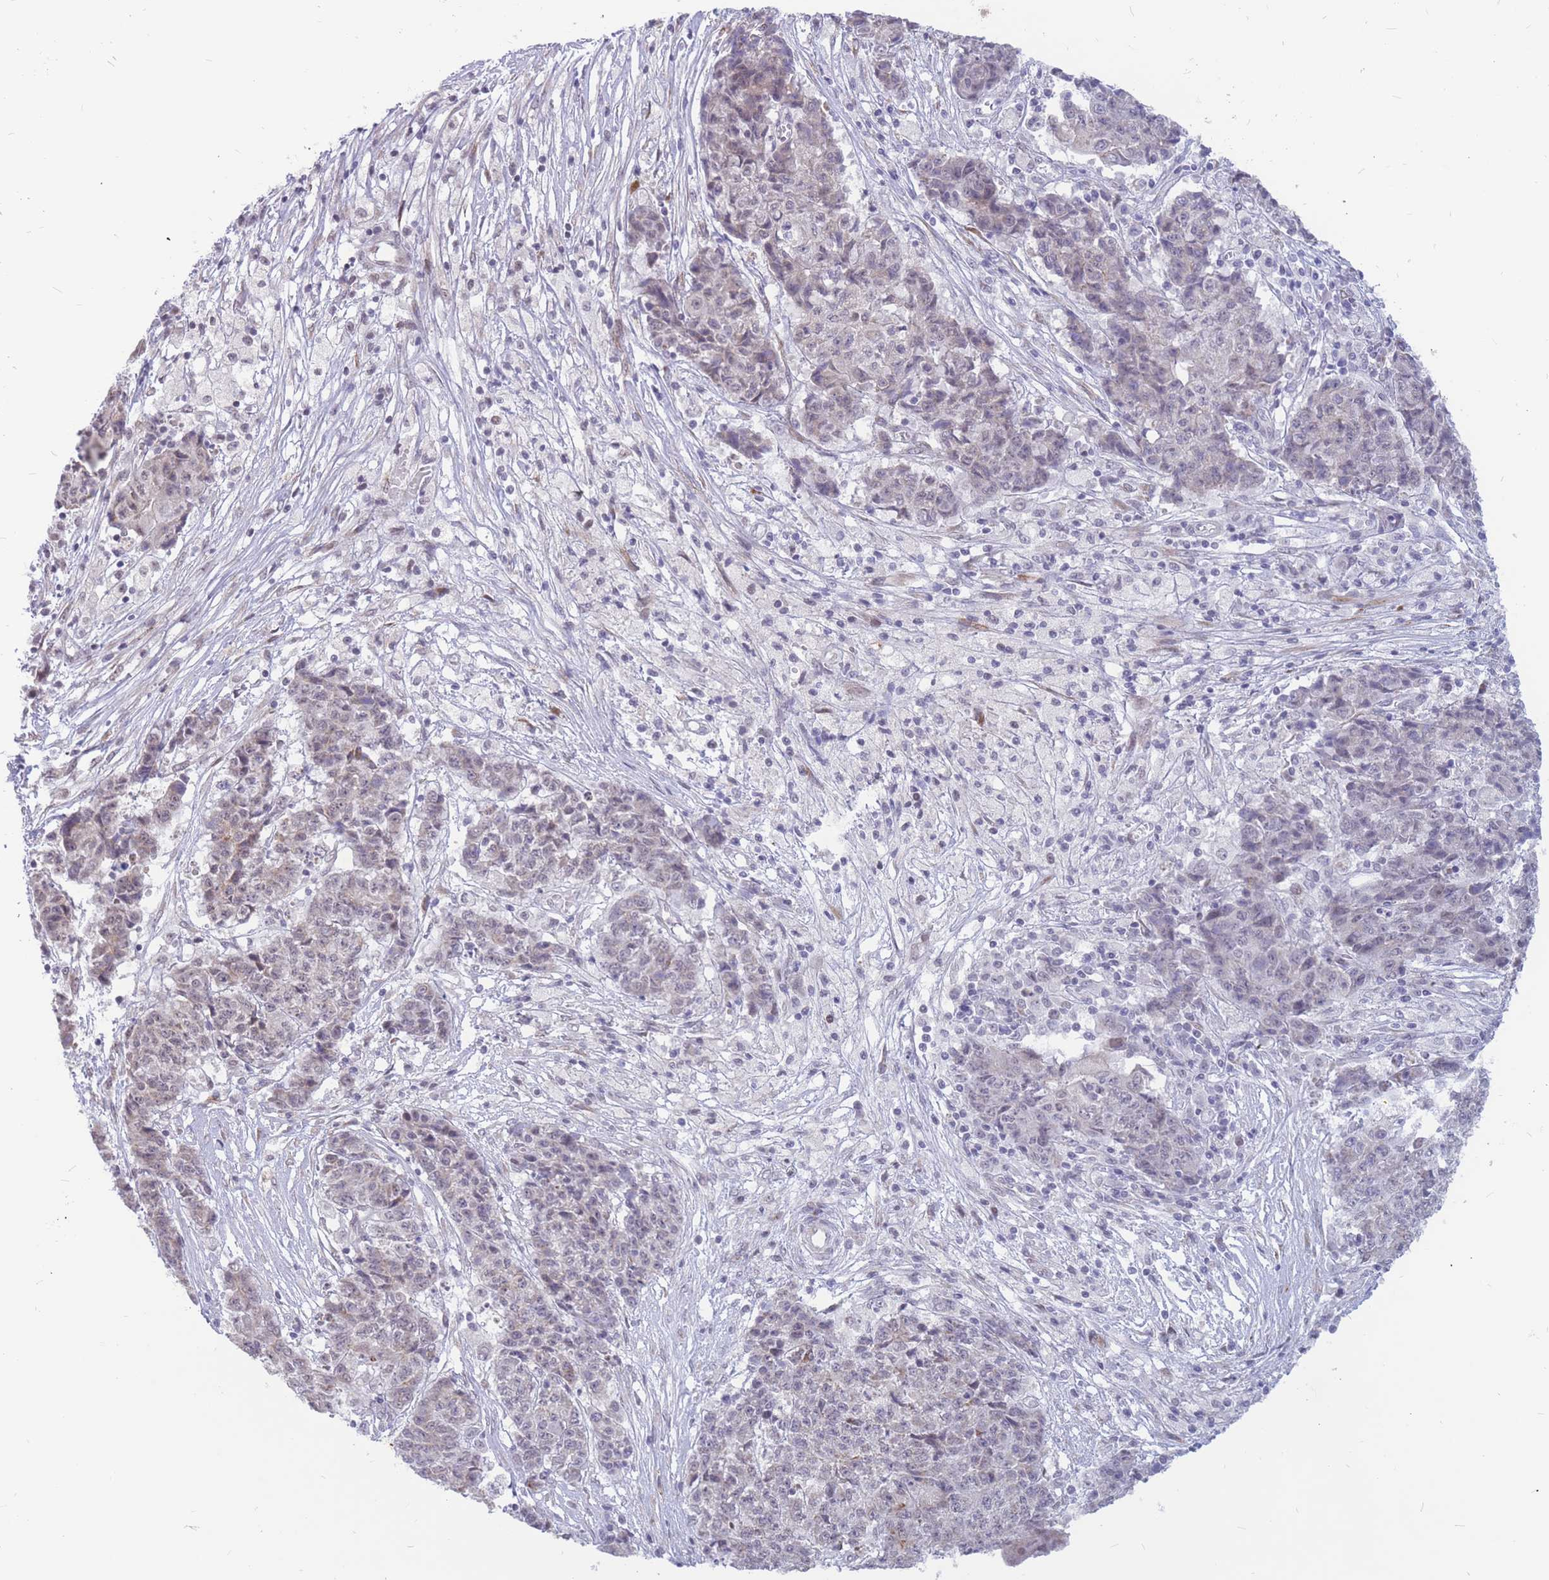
{"staining": {"intensity": "negative", "quantity": "none", "location": "none"}, "tissue": "ovarian cancer", "cell_type": "Tumor cells", "image_type": "cancer", "snomed": [{"axis": "morphology", "description": "Carcinoma, endometroid"}, {"axis": "topography", "description": "Ovary"}], "caption": "Immunohistochemistry of human ovarian endometroid carcinoma demonstrates no expression in tumor cells. (Brightfield microscopy of DAB IHC at high magnification).", "gene": "ADD2", "patient": {"sex": "female", "age": 42}}